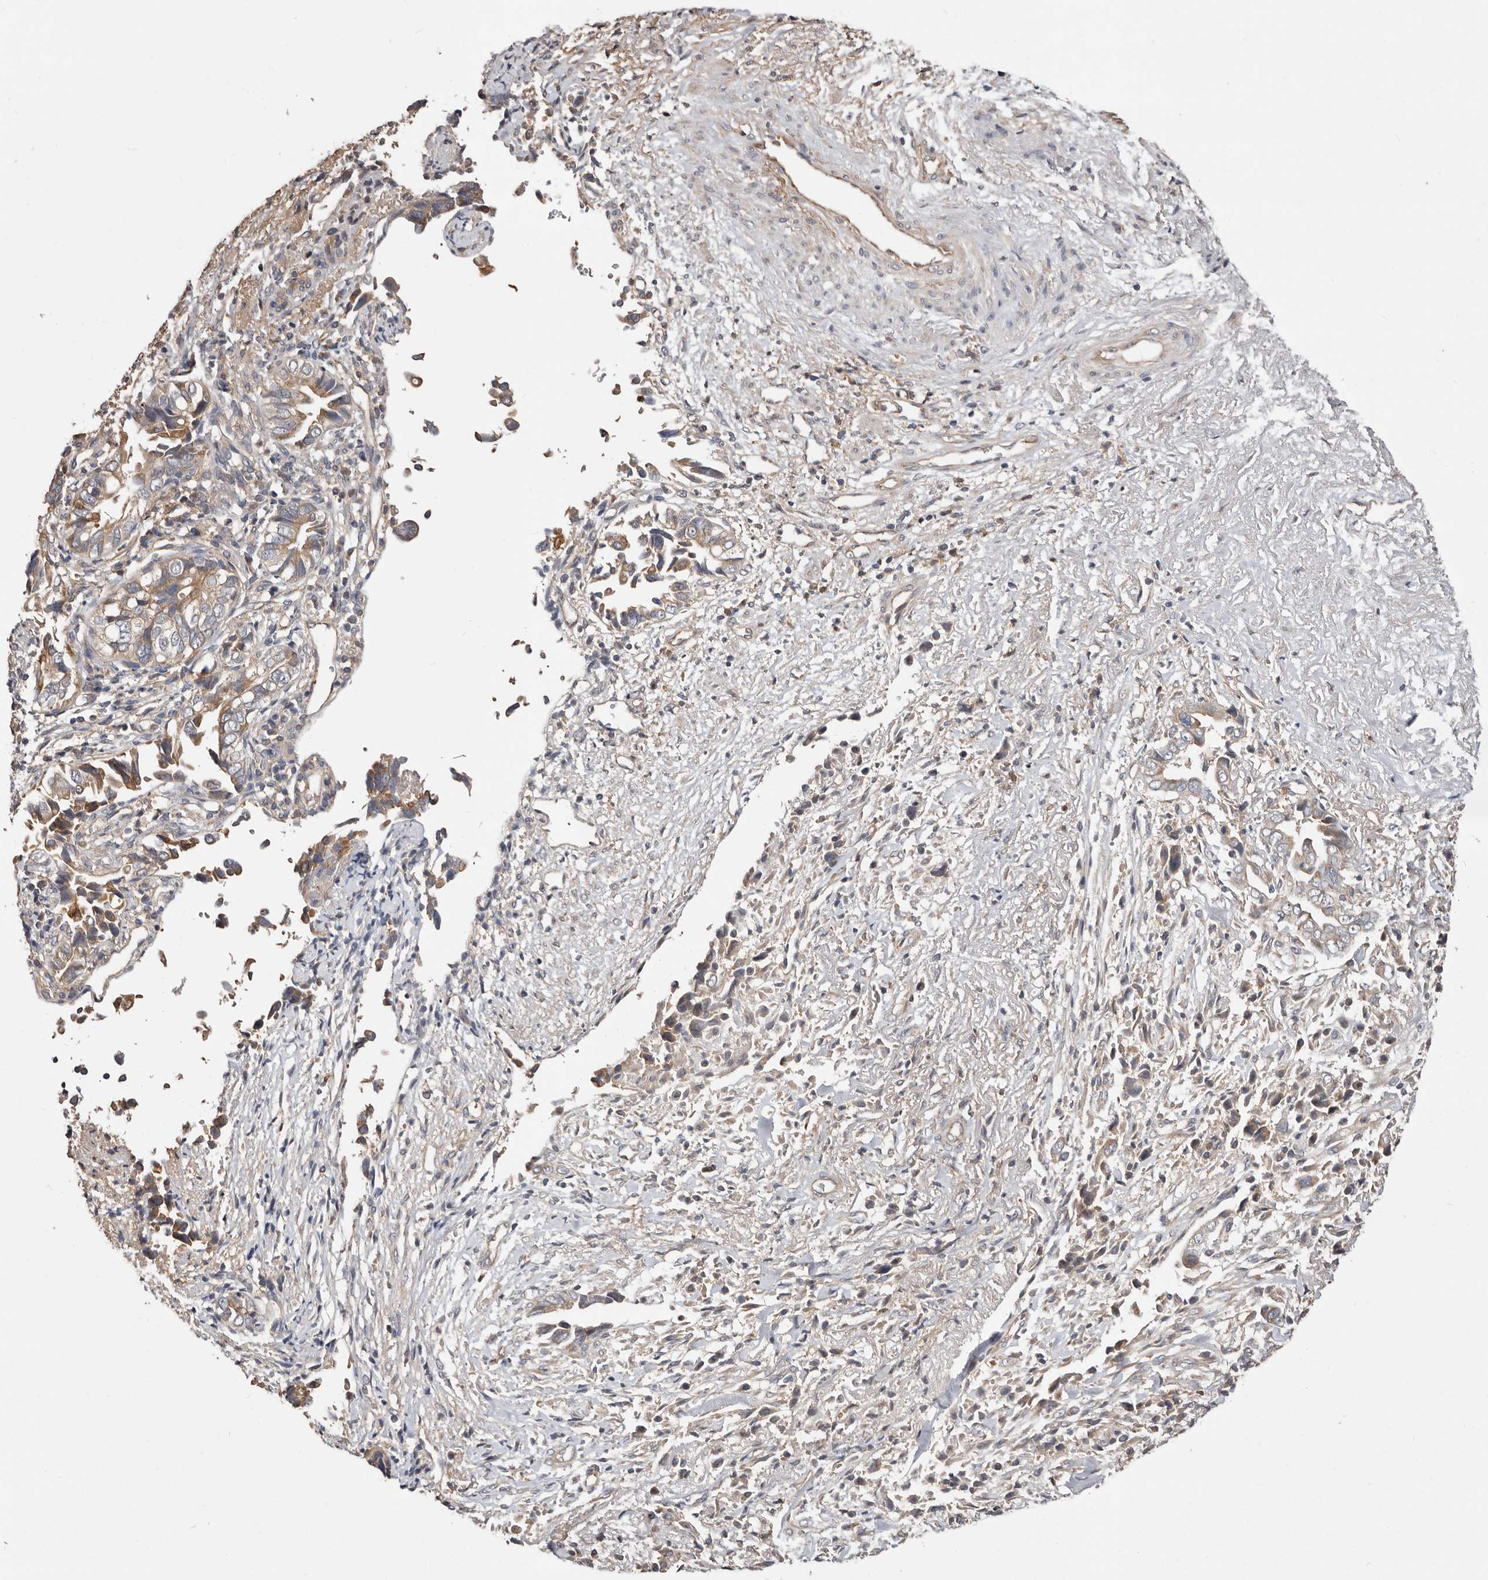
{"staining": {"intensity": "moderate", "quantity": ">75%", "location": "cytoplasmic/membranous"}, "tissue": "liver cancer", "cell_type": "Tumor cells", "image_type": "cancer", "snomed": [{"axis": "morphology", "description": "Cholangiocarcinoma"}, {"axis": "topography", "description": "Liver"}], "caption": "The micrograph displays immunohistochemical staining of liver cancer. There is moderate cytoplasmic/membranous expression is appreciated in approximately >75% of tumor cells.", "gene": "LRRC25", "patient": {"sex": "female", "age": 79}}